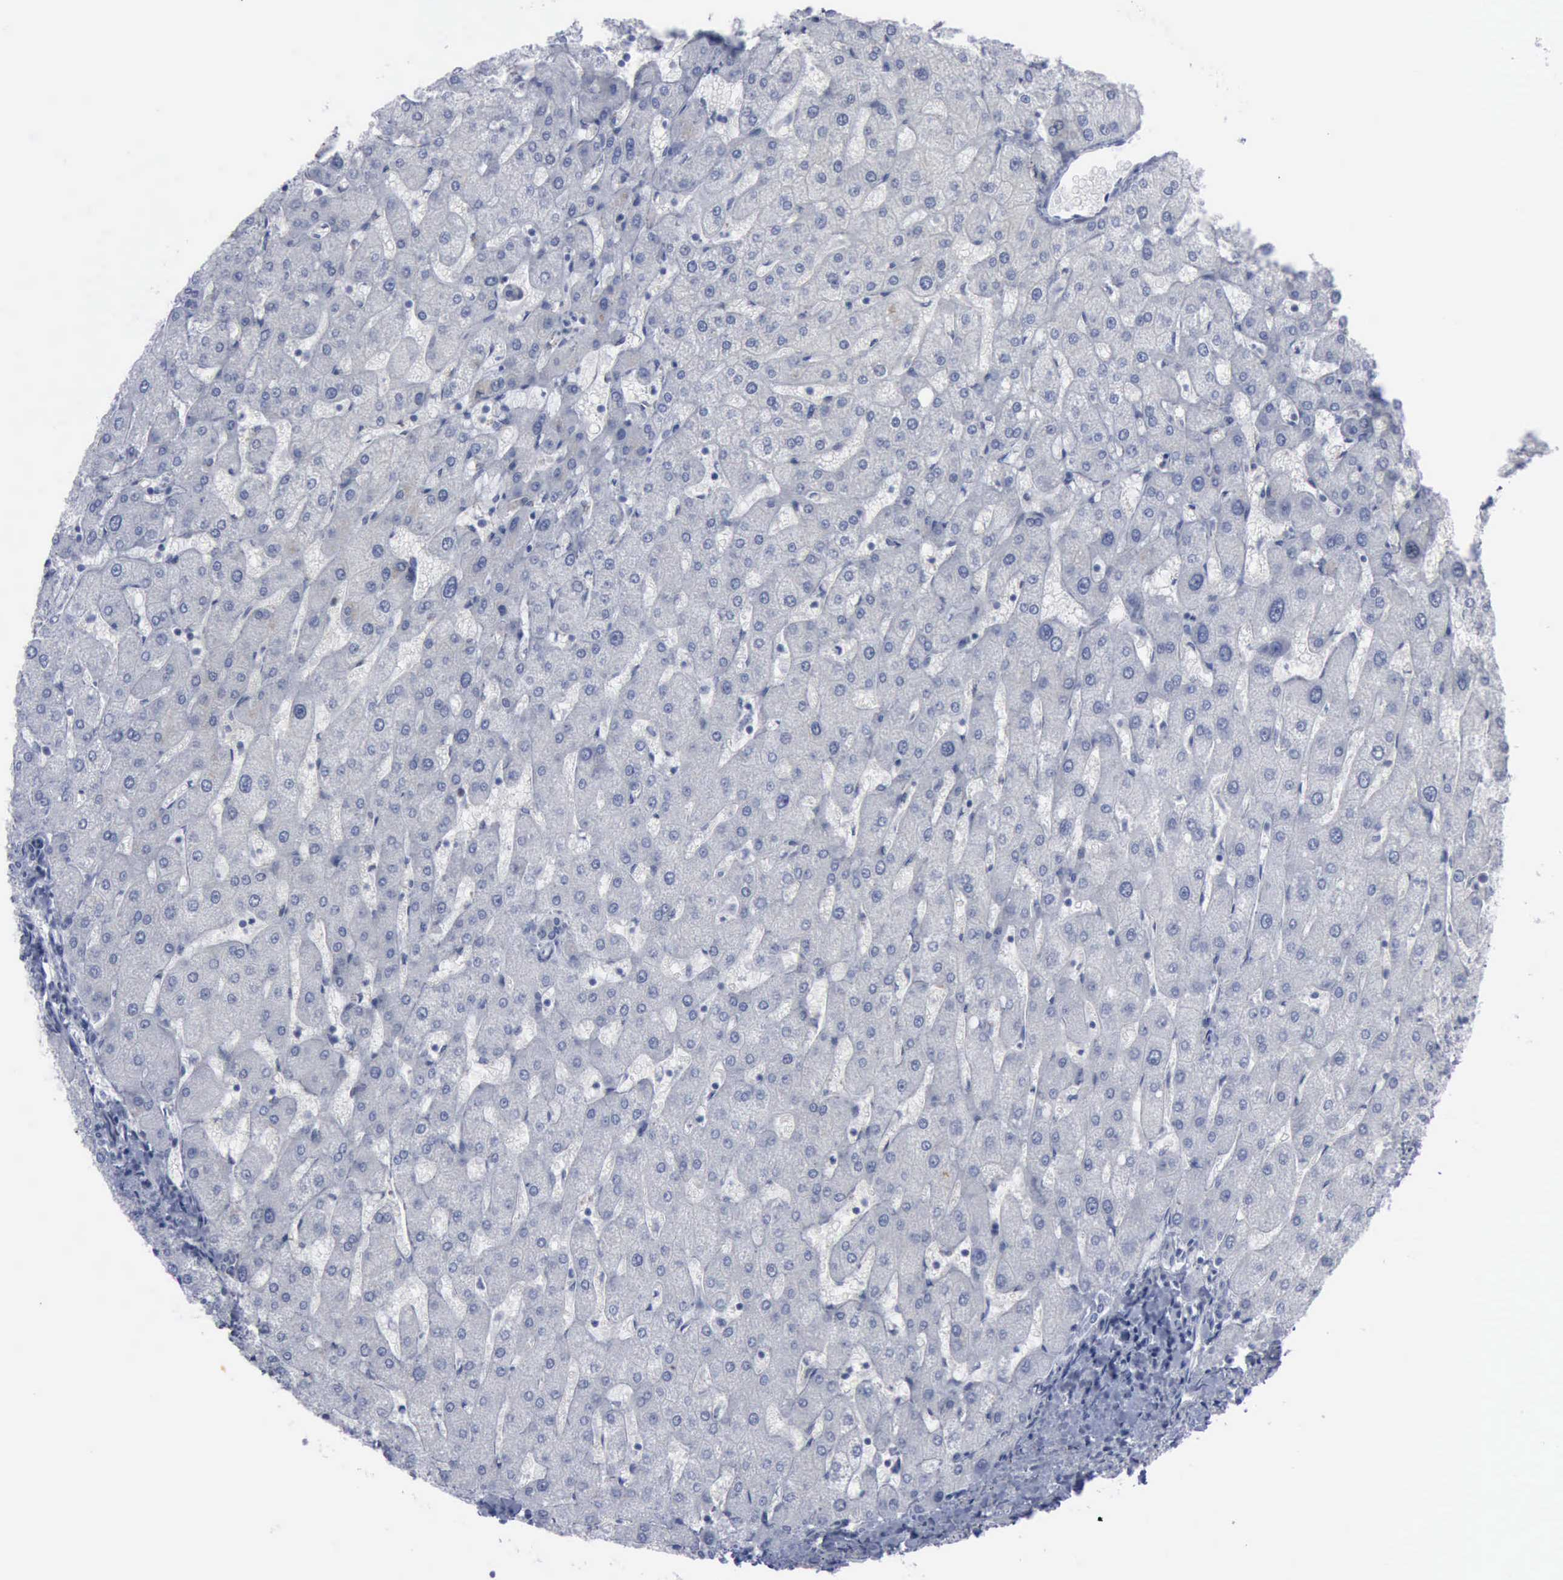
{"staining": {"intensity": "negative", "quantity": "none", "location": "none"}, "tissue": "liver", "cell_type": "Cholangiocytes", "image_type": "normal", "snomed": [{"axis": "morphology", "description": "Normal tissue, NOS"}, {"axis": "topography", "description": "Liver"}], "caption": "DAB (3,3'-diaminobenzidine) immunohistochemical staining of benign liver reveals no significant staining in cholangiocytes.", "gene": "MCM5", "patient": {"sex": "male", "age": 67}}